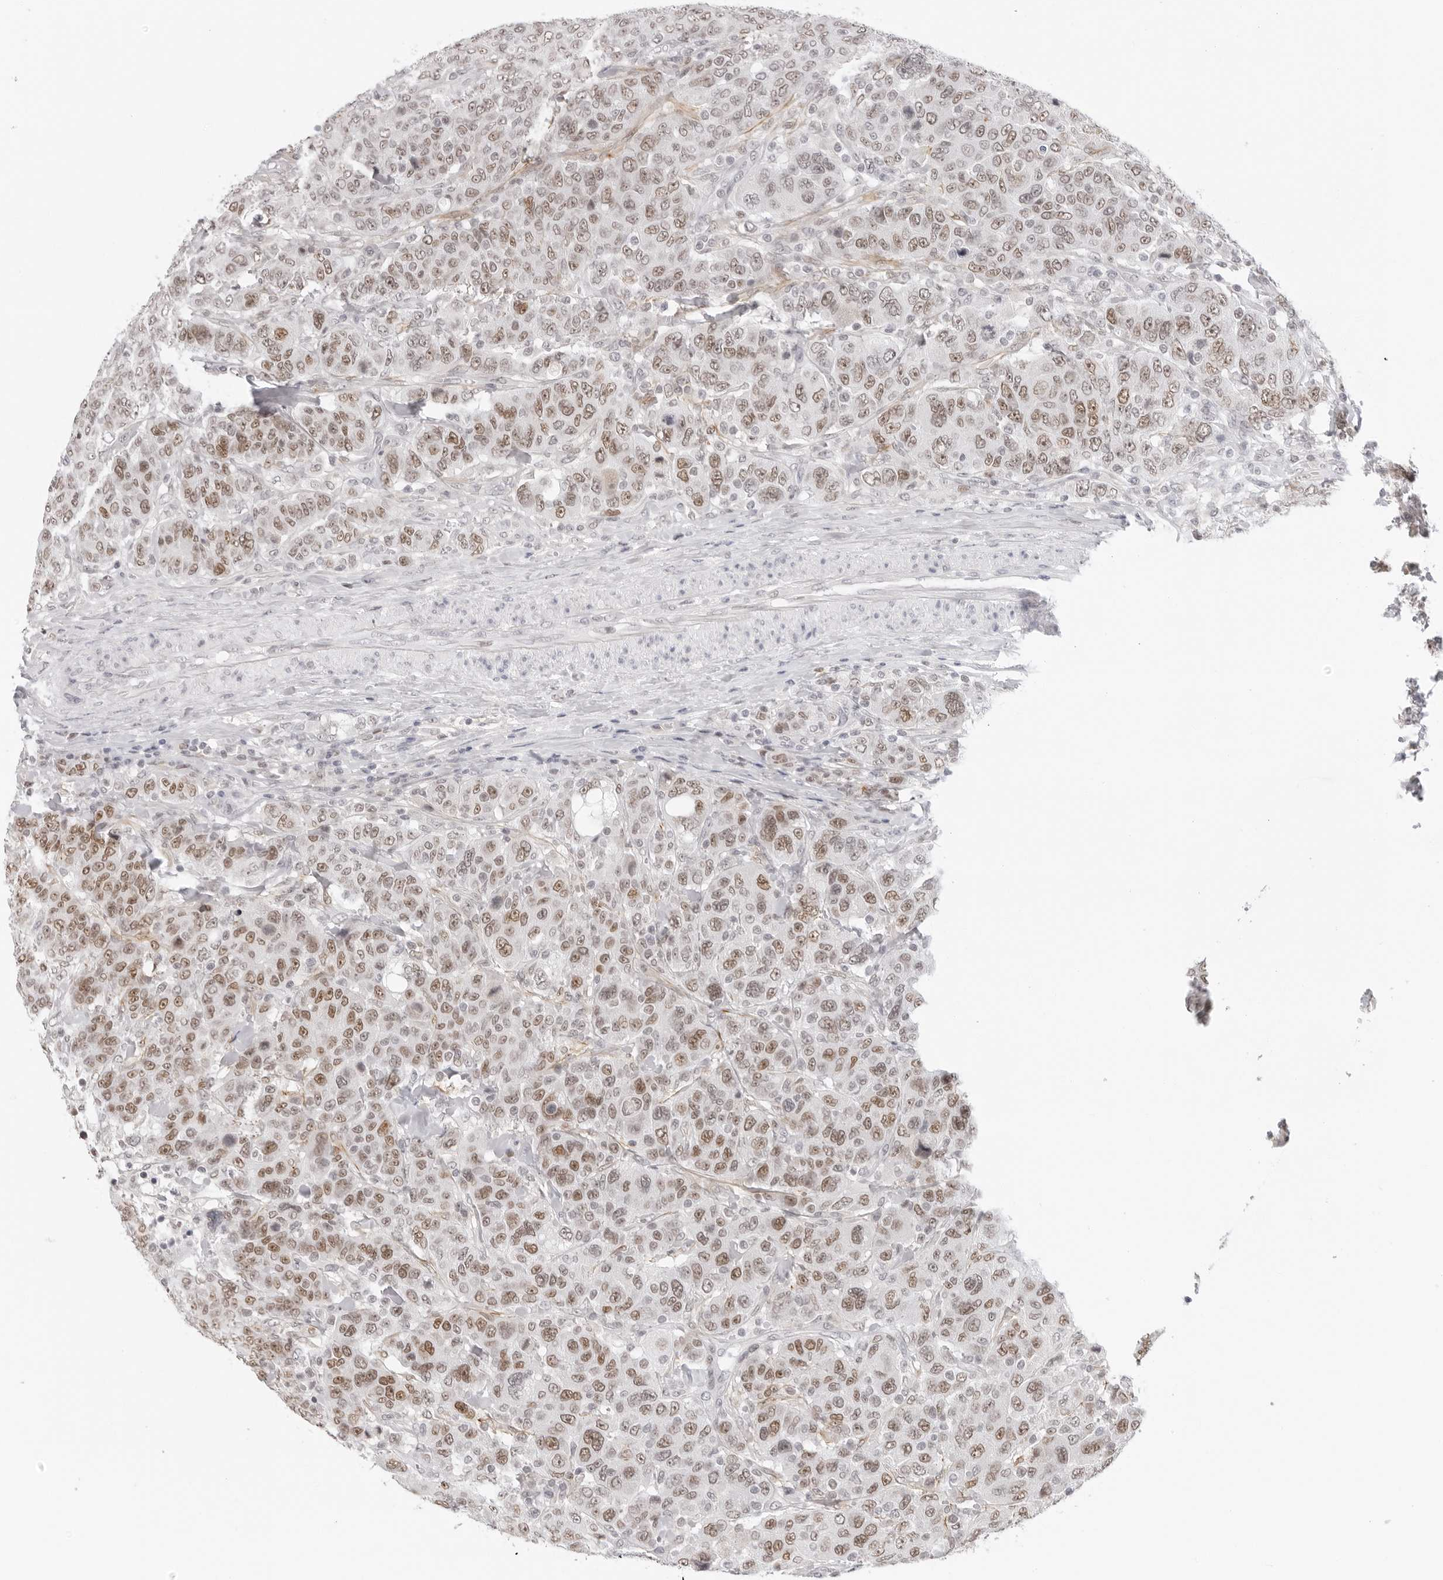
{"staining": {"intensity": "moderate", "quantity": ">75%", "location": "nuclear"}, "tissue": "breast cancer", "cell_type": "Tumor cells", "image_type": "cancer", "snomed": [{"axis": "morphology", "description": "Duct carcinoma"}, {"axis": "topography", "description": "Breast"}], "caption": "About >75% of tumor cells in intraductal carcinoma (breast) reveal moderate nuclear protein staining as visualized by brown immunohistochemical staining.", "gene": "MSH6", "patient": {"sex": "female", "age": 37}}